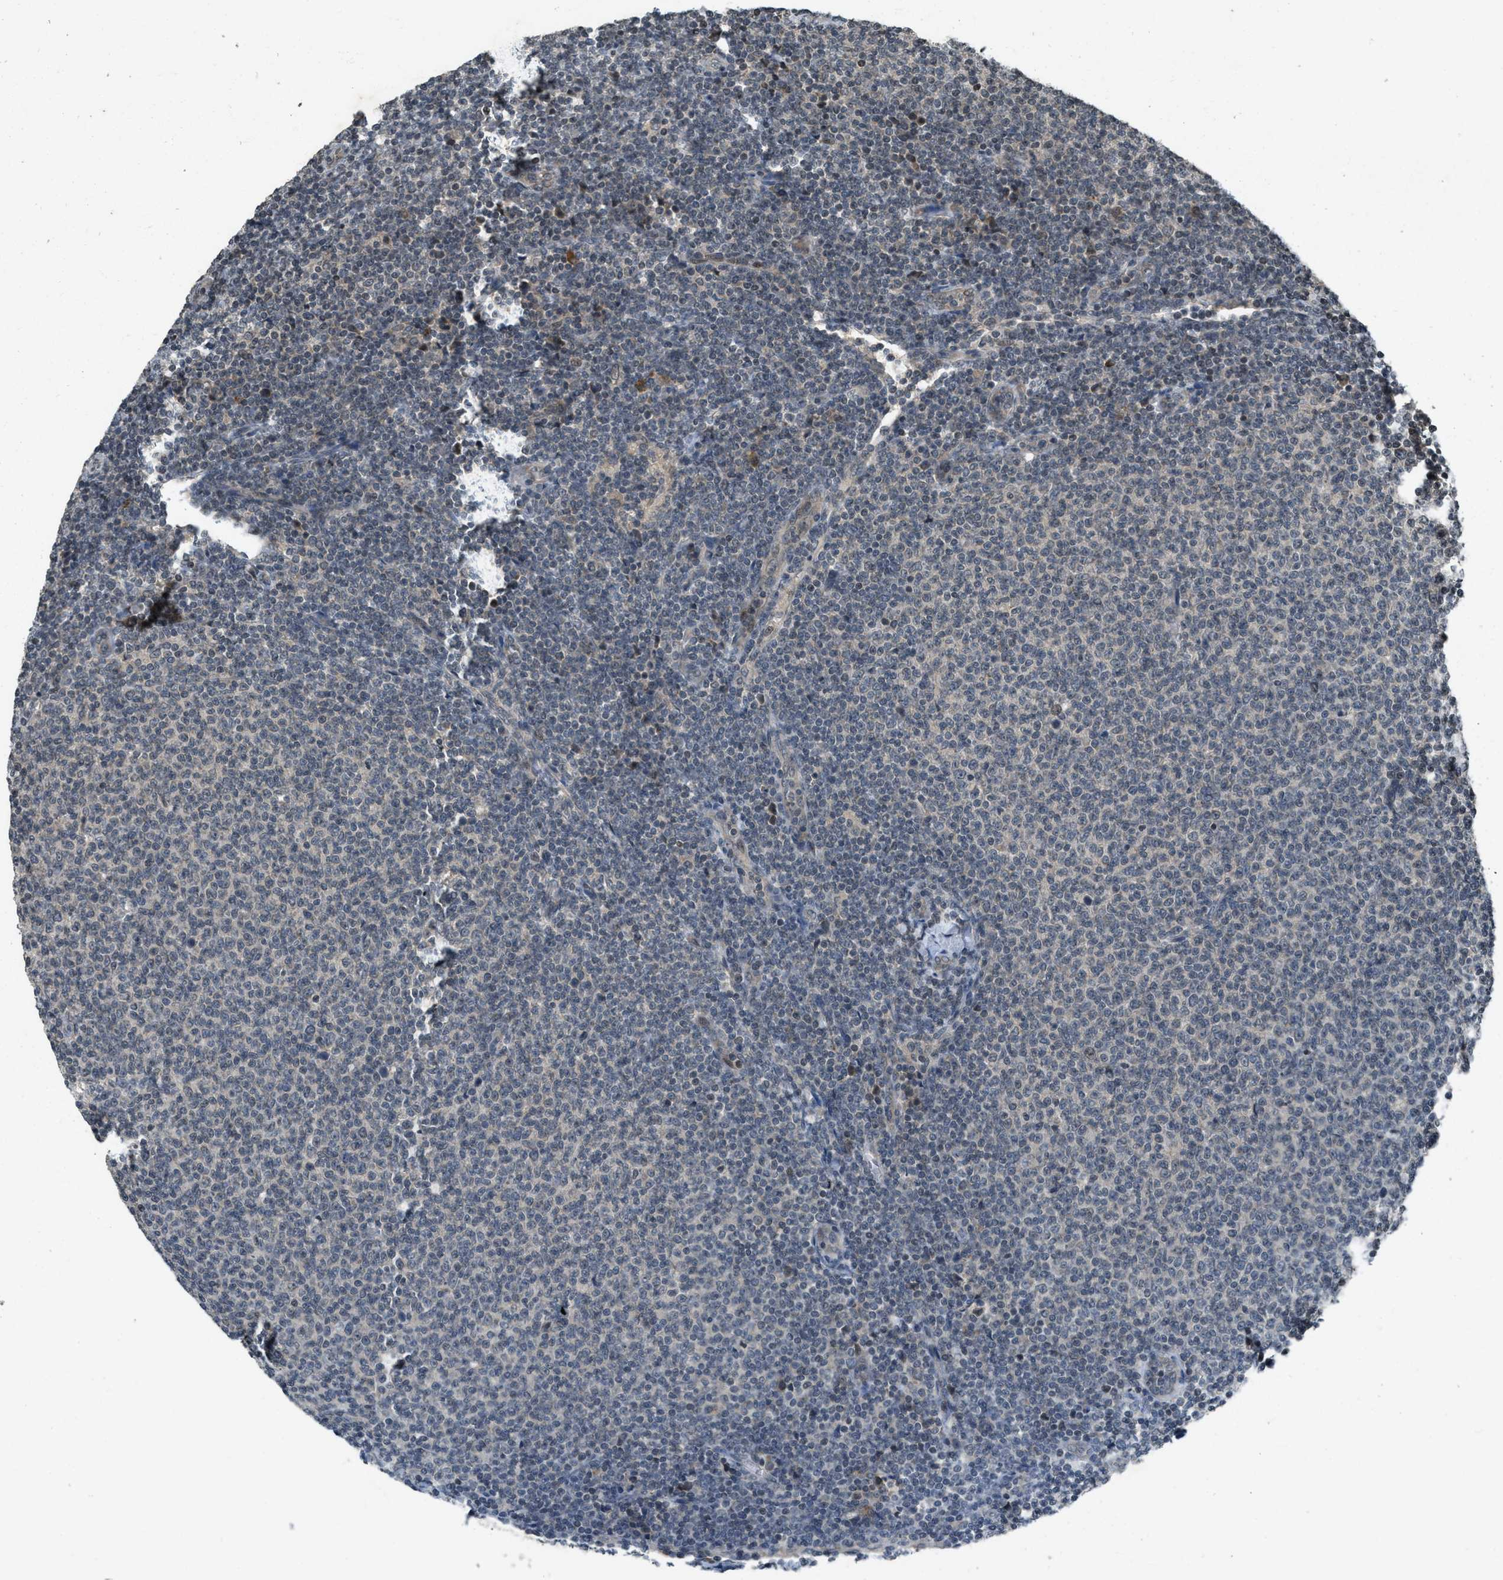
{"staining": {"intensity": "weak", "quantity": "<25%", "location": "cytoplasmic/membranous,nuclear"}, "tissue": "lymphoma", "cell_type": "Tumor cells", "image_type": "cancer", "snomed": [{"axis": "morphology", "description": "Malignant lymphoma, non-Hodgkin's type, Low grade"}, {"axis": "topography", "description": "Lymph node"}], "caption": "Human lymphoma stained for a protein using IHC displays no staining in tumor cells.", "gene": "SIAH1", "patient": {"sex": "male", "age": 66}}